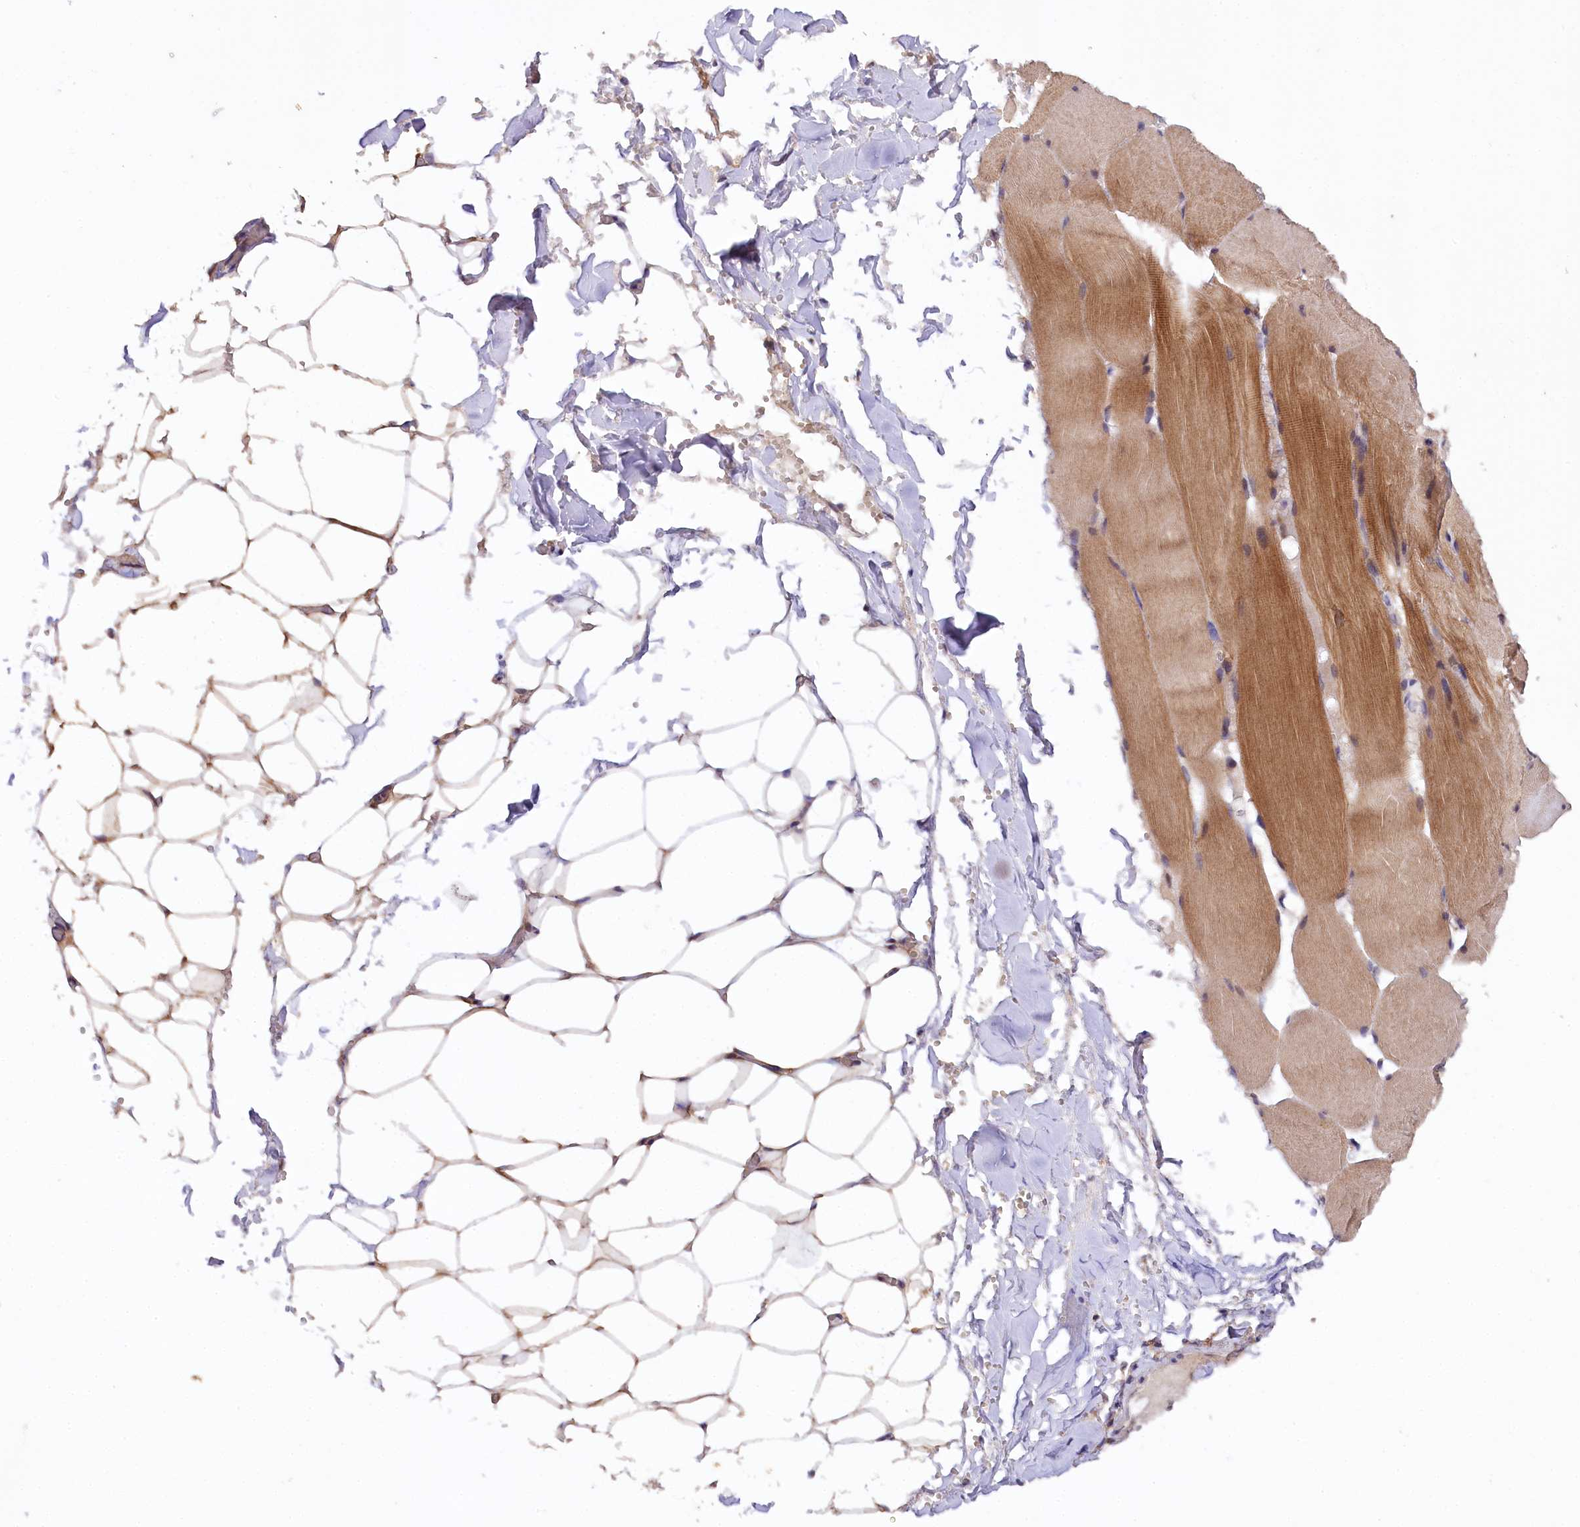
{"staining": {"intensity": "weak", "quantity": ">75%", "location": "cytoplasmic/membranous,nuclear"}, "tissue": "adipose tissue", "cell_type": "Adipocytes", "image_type": "normal", "snomed": [{"axis": "morphology", "description": "Normal tissue, NOS"}, {"axis": "topography", "description": "Skeletal muscle"}, {"axis": "topography", "description": "Peripheral nerve tissue"}], "caption": "Protein expression analysis of benign human adipose tissue reveals weak cytoplasmic/membranous,nuclear expression in about >75% of adipocytes.", "gene": "PHLDB1", "patient": {"sex": "female", "age": 55}}